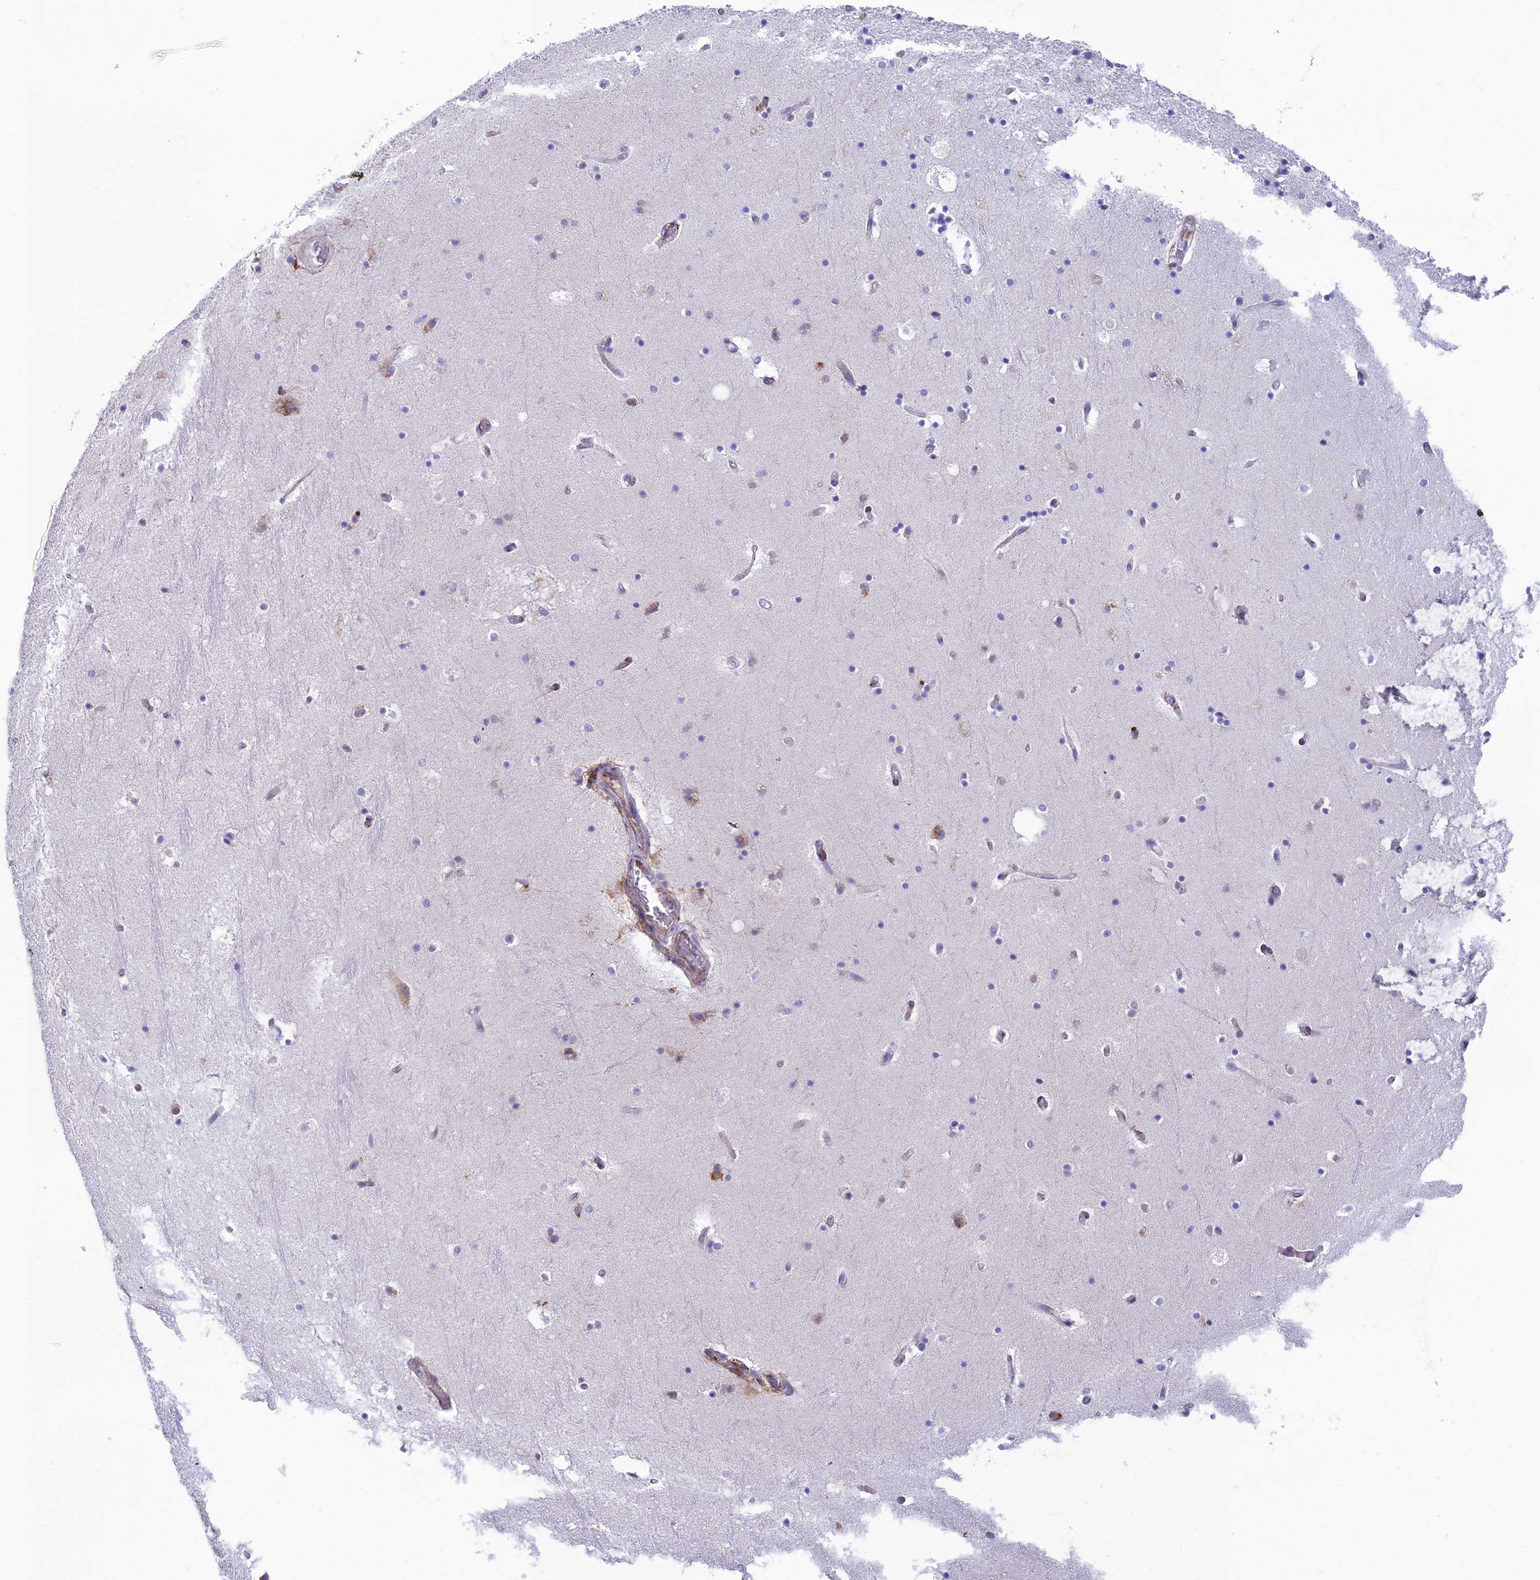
{"staining": {"intensity": "negative", "quantity": "none", "location": "none"}, "tissue": "hippocampus", "cell_type": "Glial cells", "image_type": "normal", "snomed": [{"axis": "morphology", "description": "Normal tissue, NOS"}, {"axis": "topography", "description": "Hippocampus"}], "caption": "Immunohistochemistry (IHC) photomicrograph of normal hippocampus: hippocampus stained with DAB reveals no significant protein expression in glial cells.", "gene": "TUBGCP6", "patient": {"sex": "female", "age": 52}}